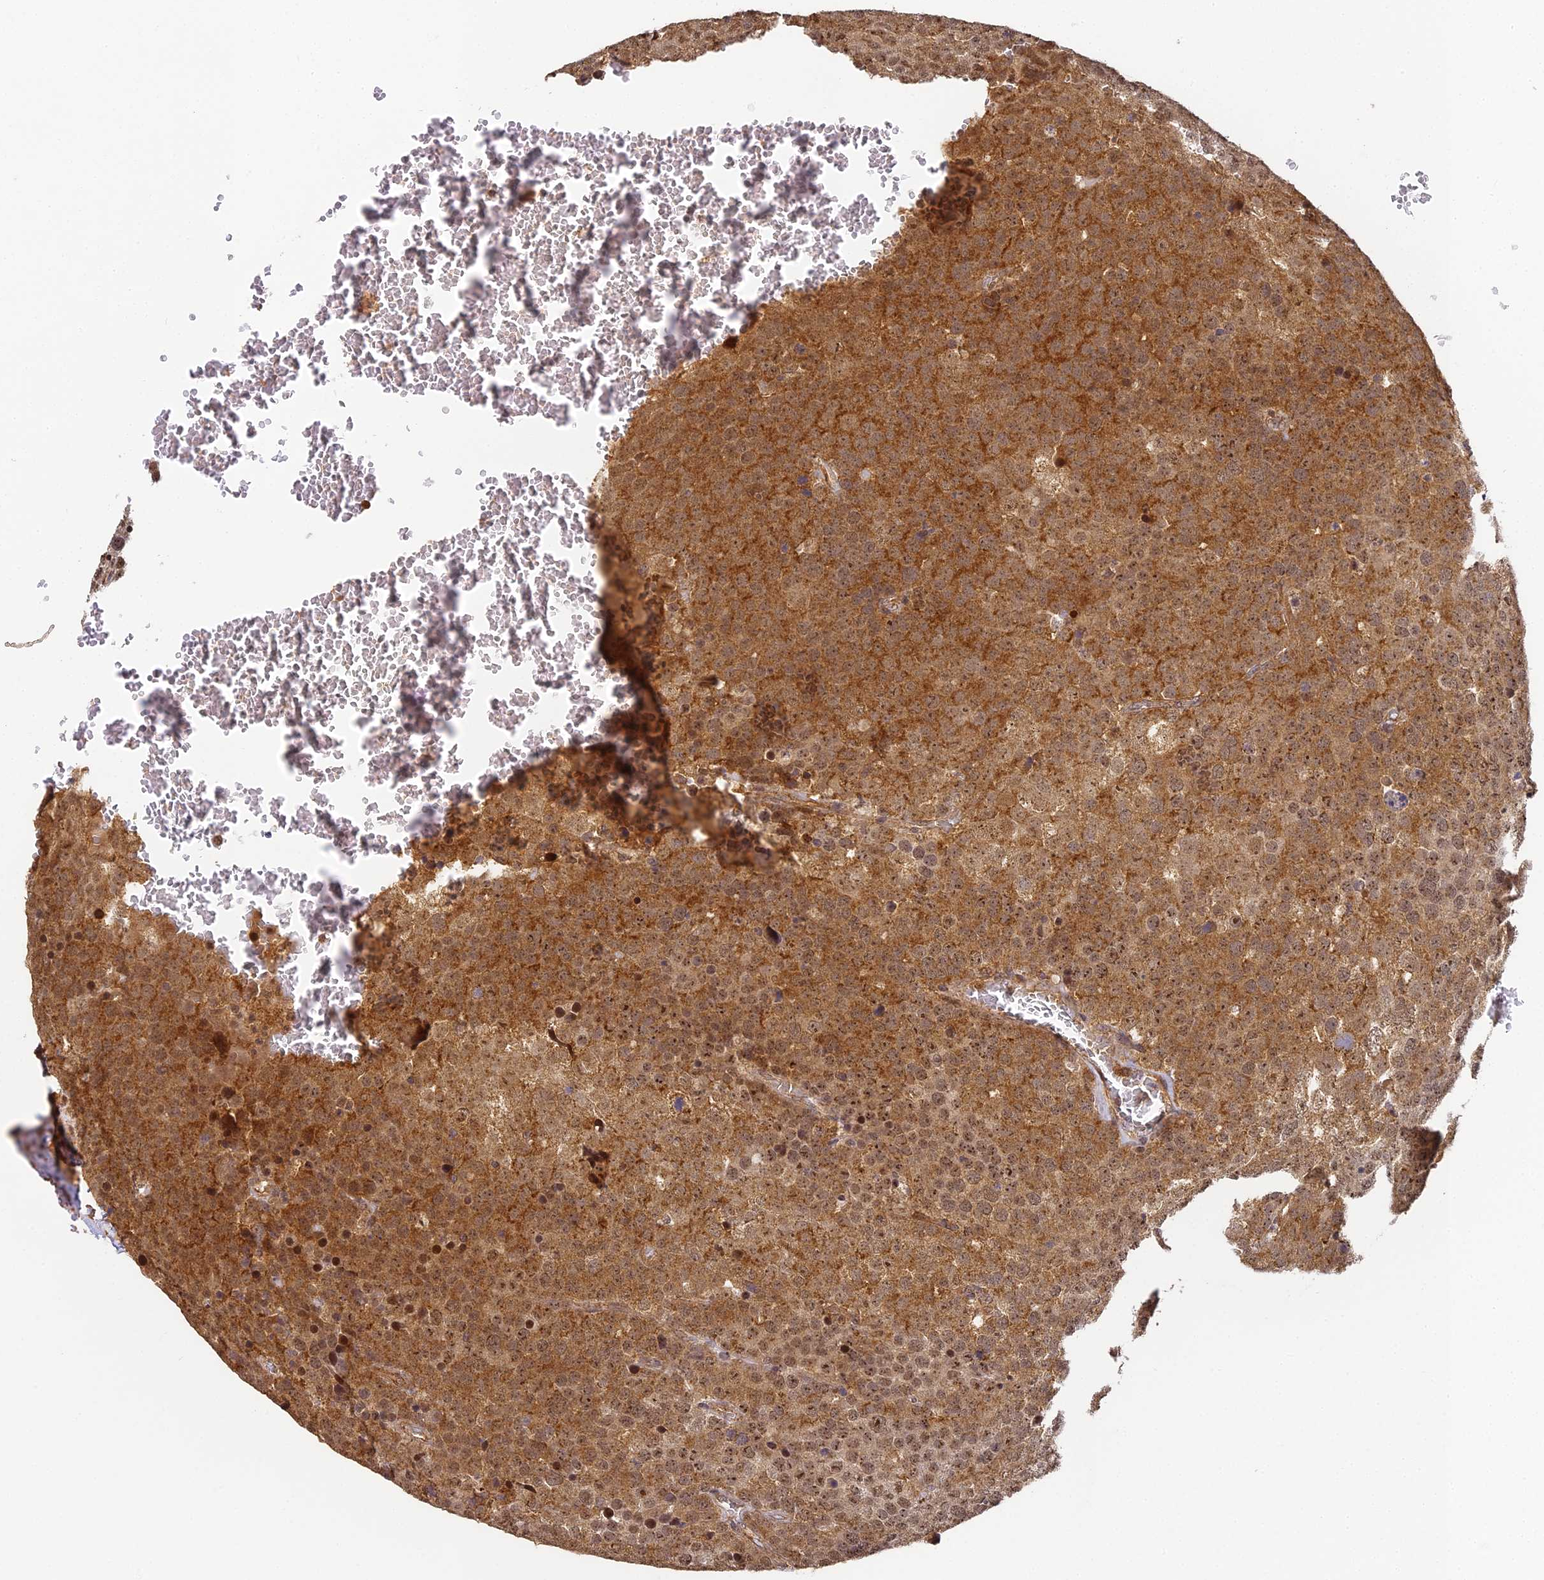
{"staining": {"intensity": "moderate", "quantity": ">75%", "location": "cytoplasmic/membranous,nuclear"}, "tissue": "testis cancer", "cell_type": "Tumor cells", "image_type": "cancer", "snomed": [{"axis": "morphology", "description": "Seminoma, NOS"}, {"axis": "topography", "description": "Testis"}], "caption": "Immunohistochemistry (IHC) histopathology image of human seminoma (testis) stained for a protein (brown), which displays medium levels of moderate cytoplasmic/membranous and nuclear positivity in about >75% of tumor cells.", "gene": "ZNF443", "patient": {"sex": "male", "age": 71}}